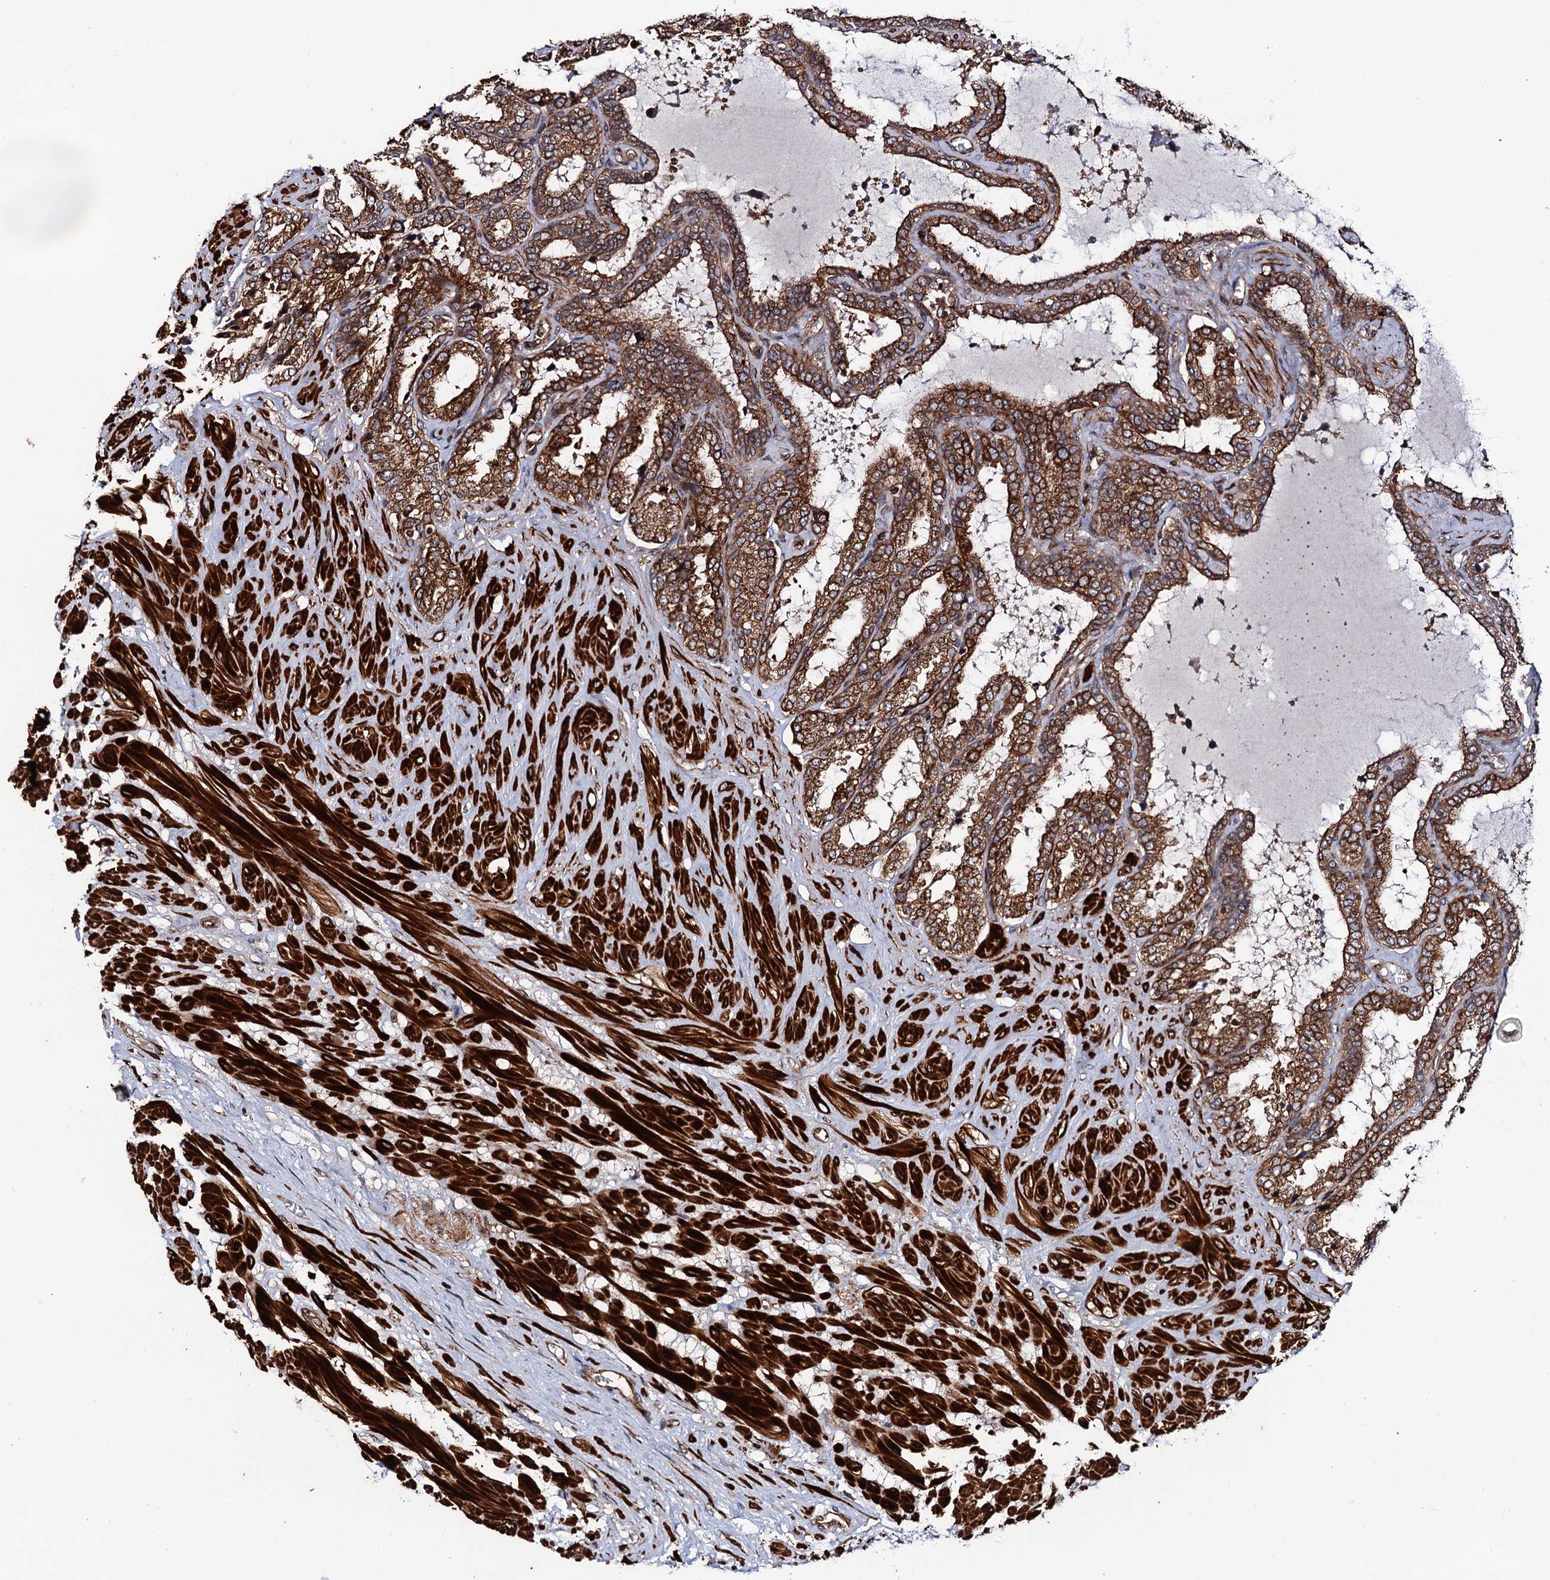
{"staining": {"intensity": "strong", "quantity": ">75%", "location": "cytoplasmic/membranous"}, "tissue": "seminal vesicle", "cell_type": "Glandular cells", "image_type": "normal", "snomed": [{"axis": "morphology", "description": "Normal tissue, NOS"}, {"axis": "topography", "description": "Seminal veicle"}], "caption": "Protein analysis of benign seminal vesicle demonstrates strong cytoplasmic/membranous expression in approximately >75% of glandular cells.", "gene": "BORA", "patient": {"sex": "male", "age": 46}}